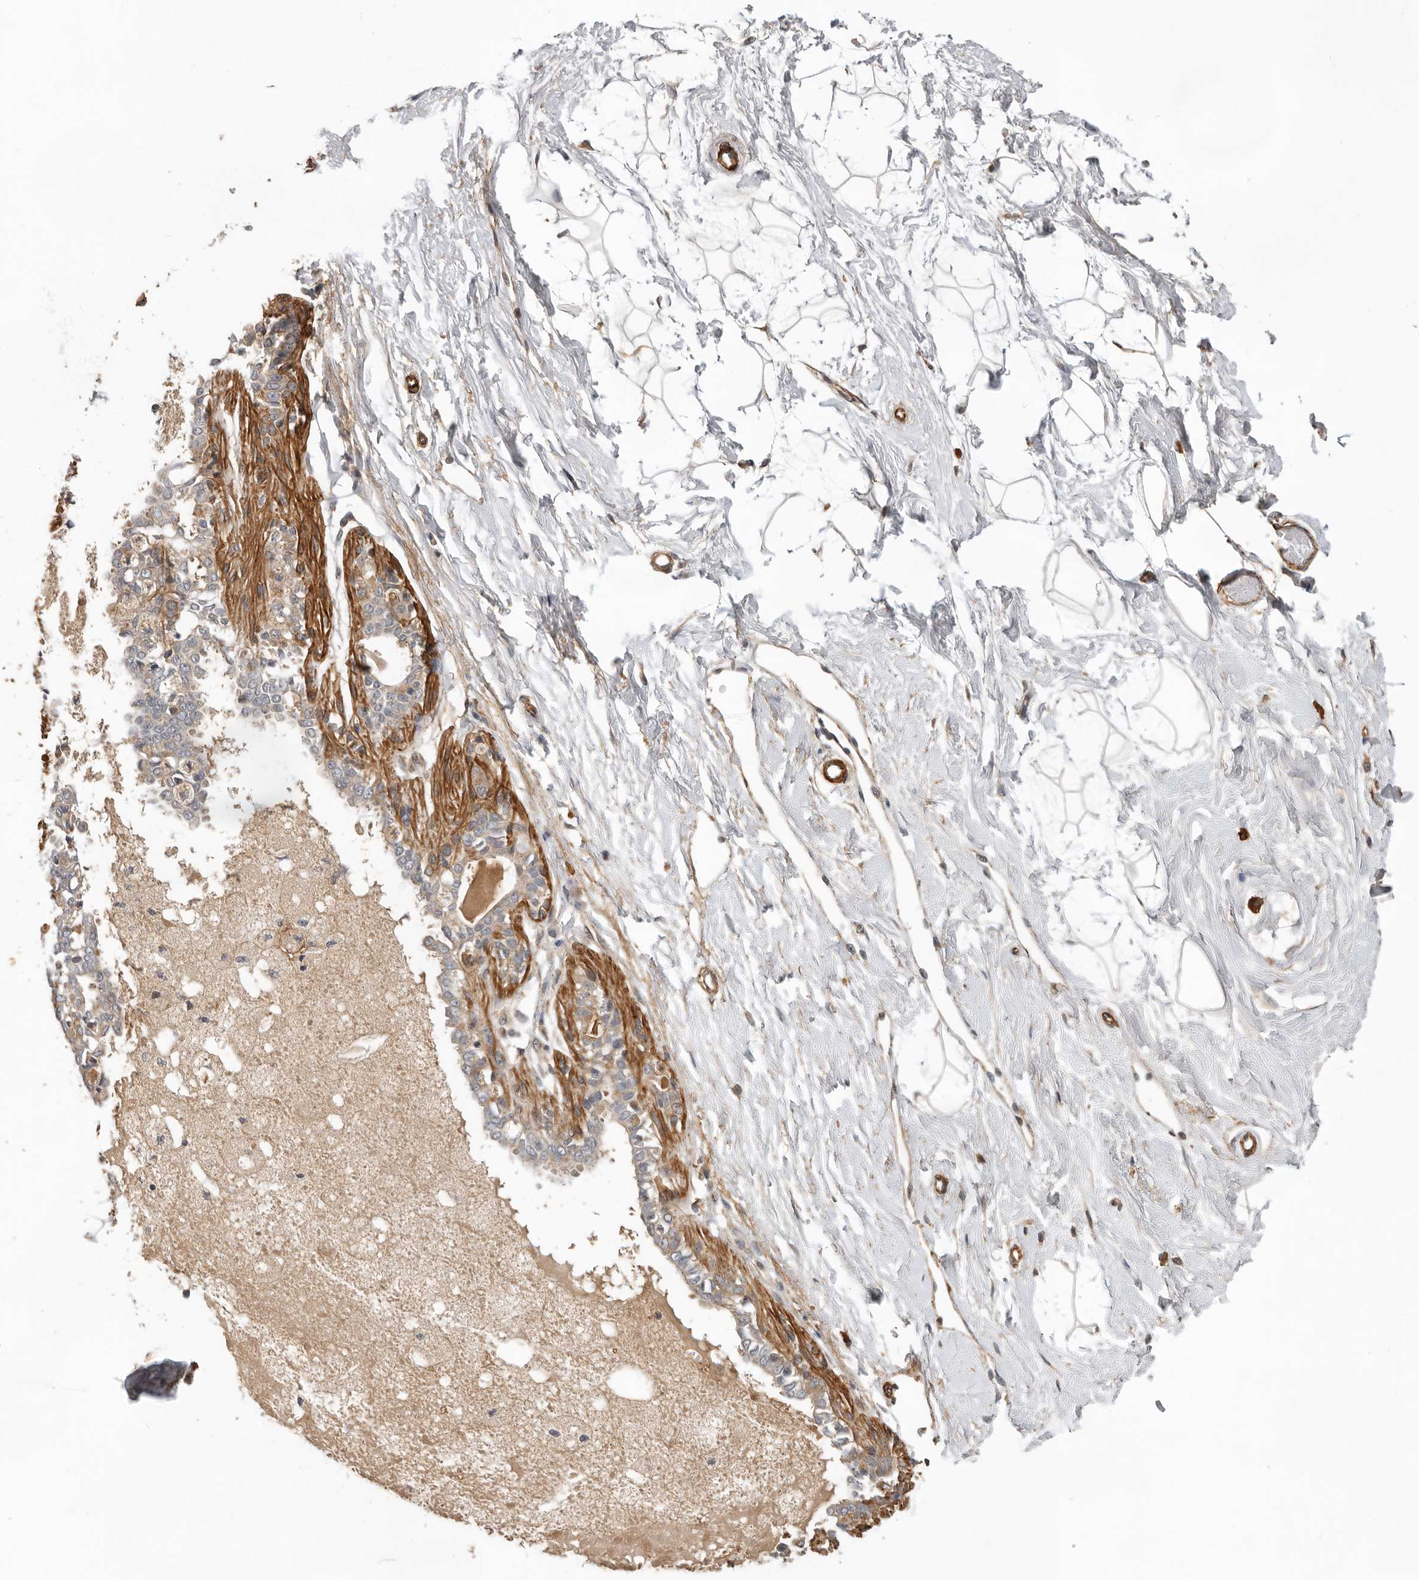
{"staining": {"intensity": "weak", "quantity": ">75%", "location": "cytoplasmic/membranous"}, "tissue": "breast", "cell_type": "Adipocytes", "image_type": "normal", "snomed": [{"axis": "morphology", "description": "Normal tissue, NOS"}, {"axis": "topography", "description": "Breast"}], "caption": "Immunohistochemistry image of benign breast: breast stained using immunohistochemistry (IHC) reveals low levels of weak protein expression localized specifically in the cytoplasmic/membranous of adipocytes, appearing as a cytoplasmic/membranous brown color.", "gene": "RNF157", "patient": {"sex": "female", "age": 45}}